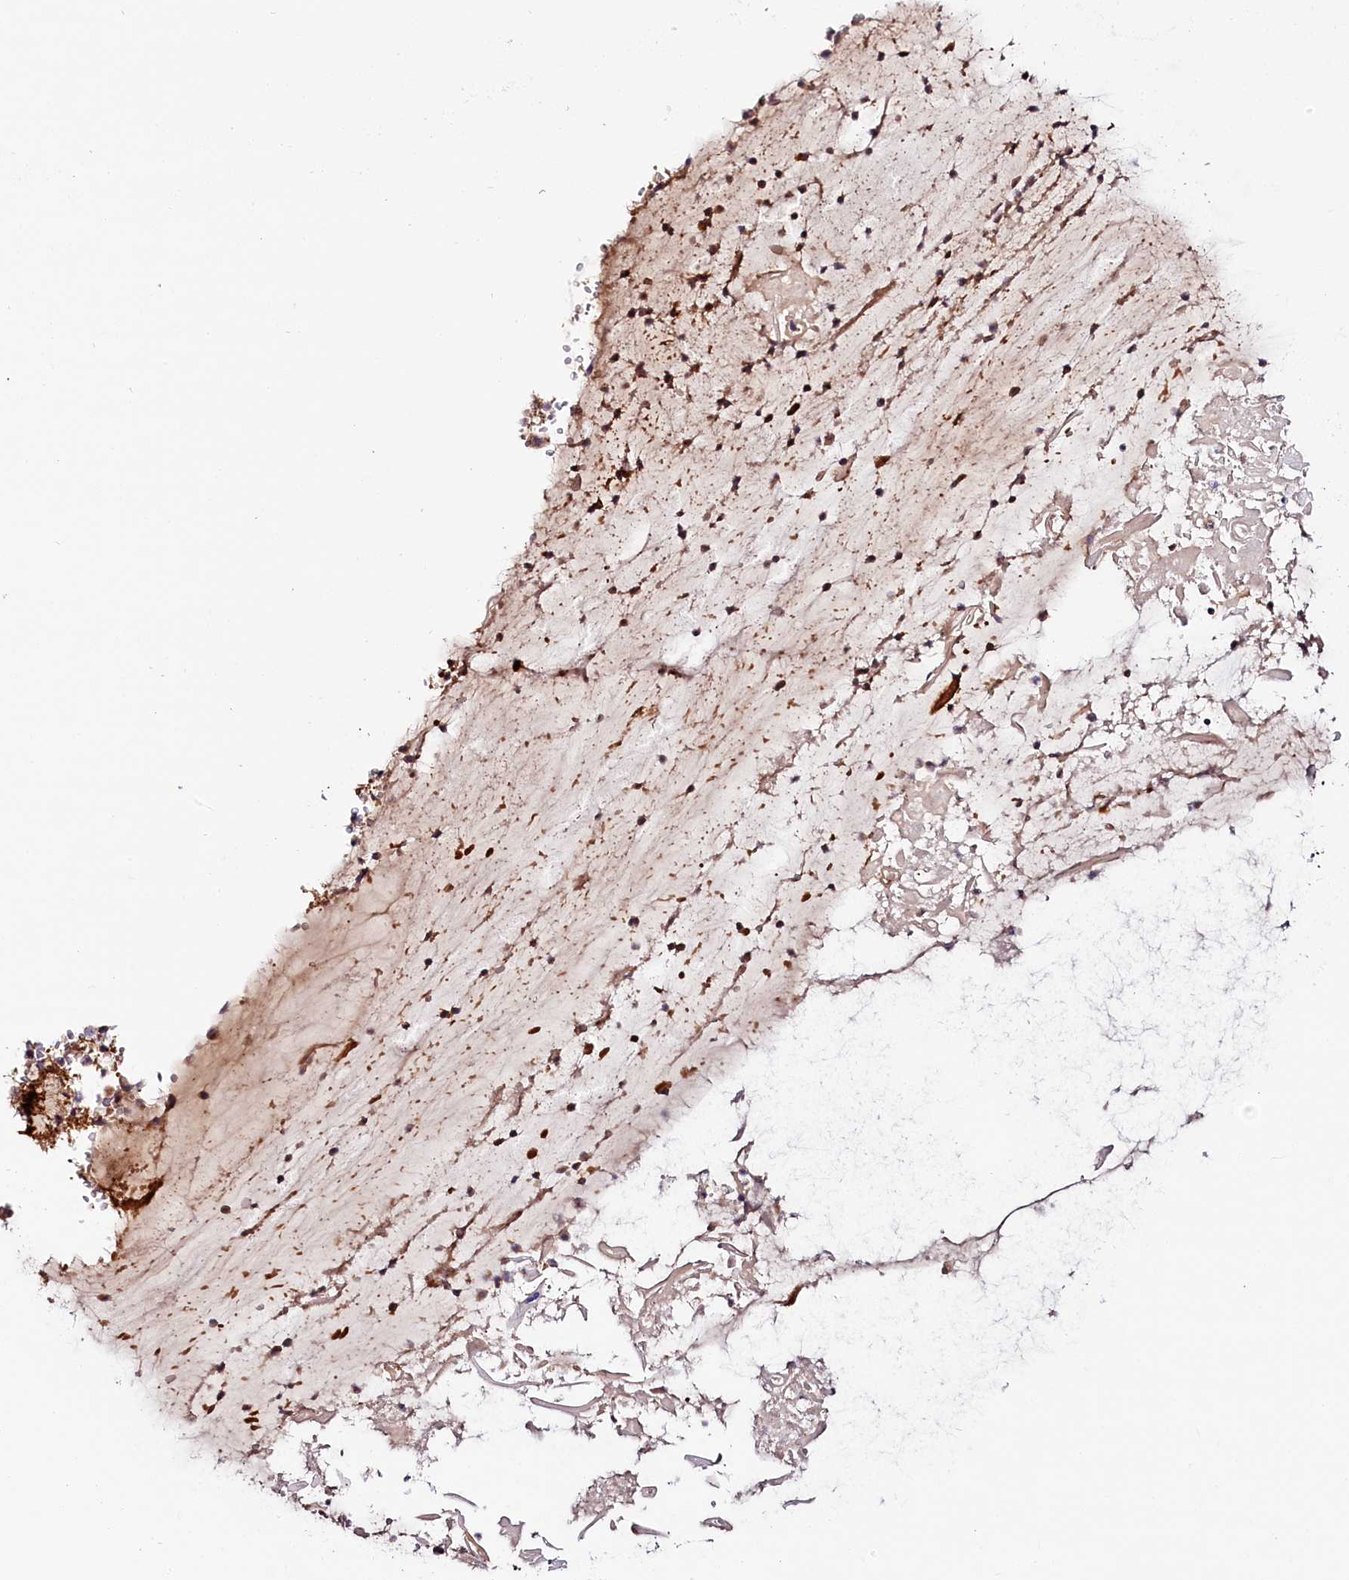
{"staining": {"intensity": "negative", "quantity": "none", "location": "none"}, "tissue": "adipose tissue", "cell_type": "Adipocytes", "image_type": "normal", "snomed": [{"axis": "morphology", "description": "Normal tissue, NOS"}, {"axis": "topography", "description": "Lymph node"}, {"axis": "topography", "description": "Cartilage tissue"}, {"axis": "topography", "description": "Bronchus"}], "caption": "Immunohistochemistry (IHC) of normal adipose tissue shows no staining in adipocytes.", "gene": "KATNB1", "patient": {"sex": "male", "age": 63}}